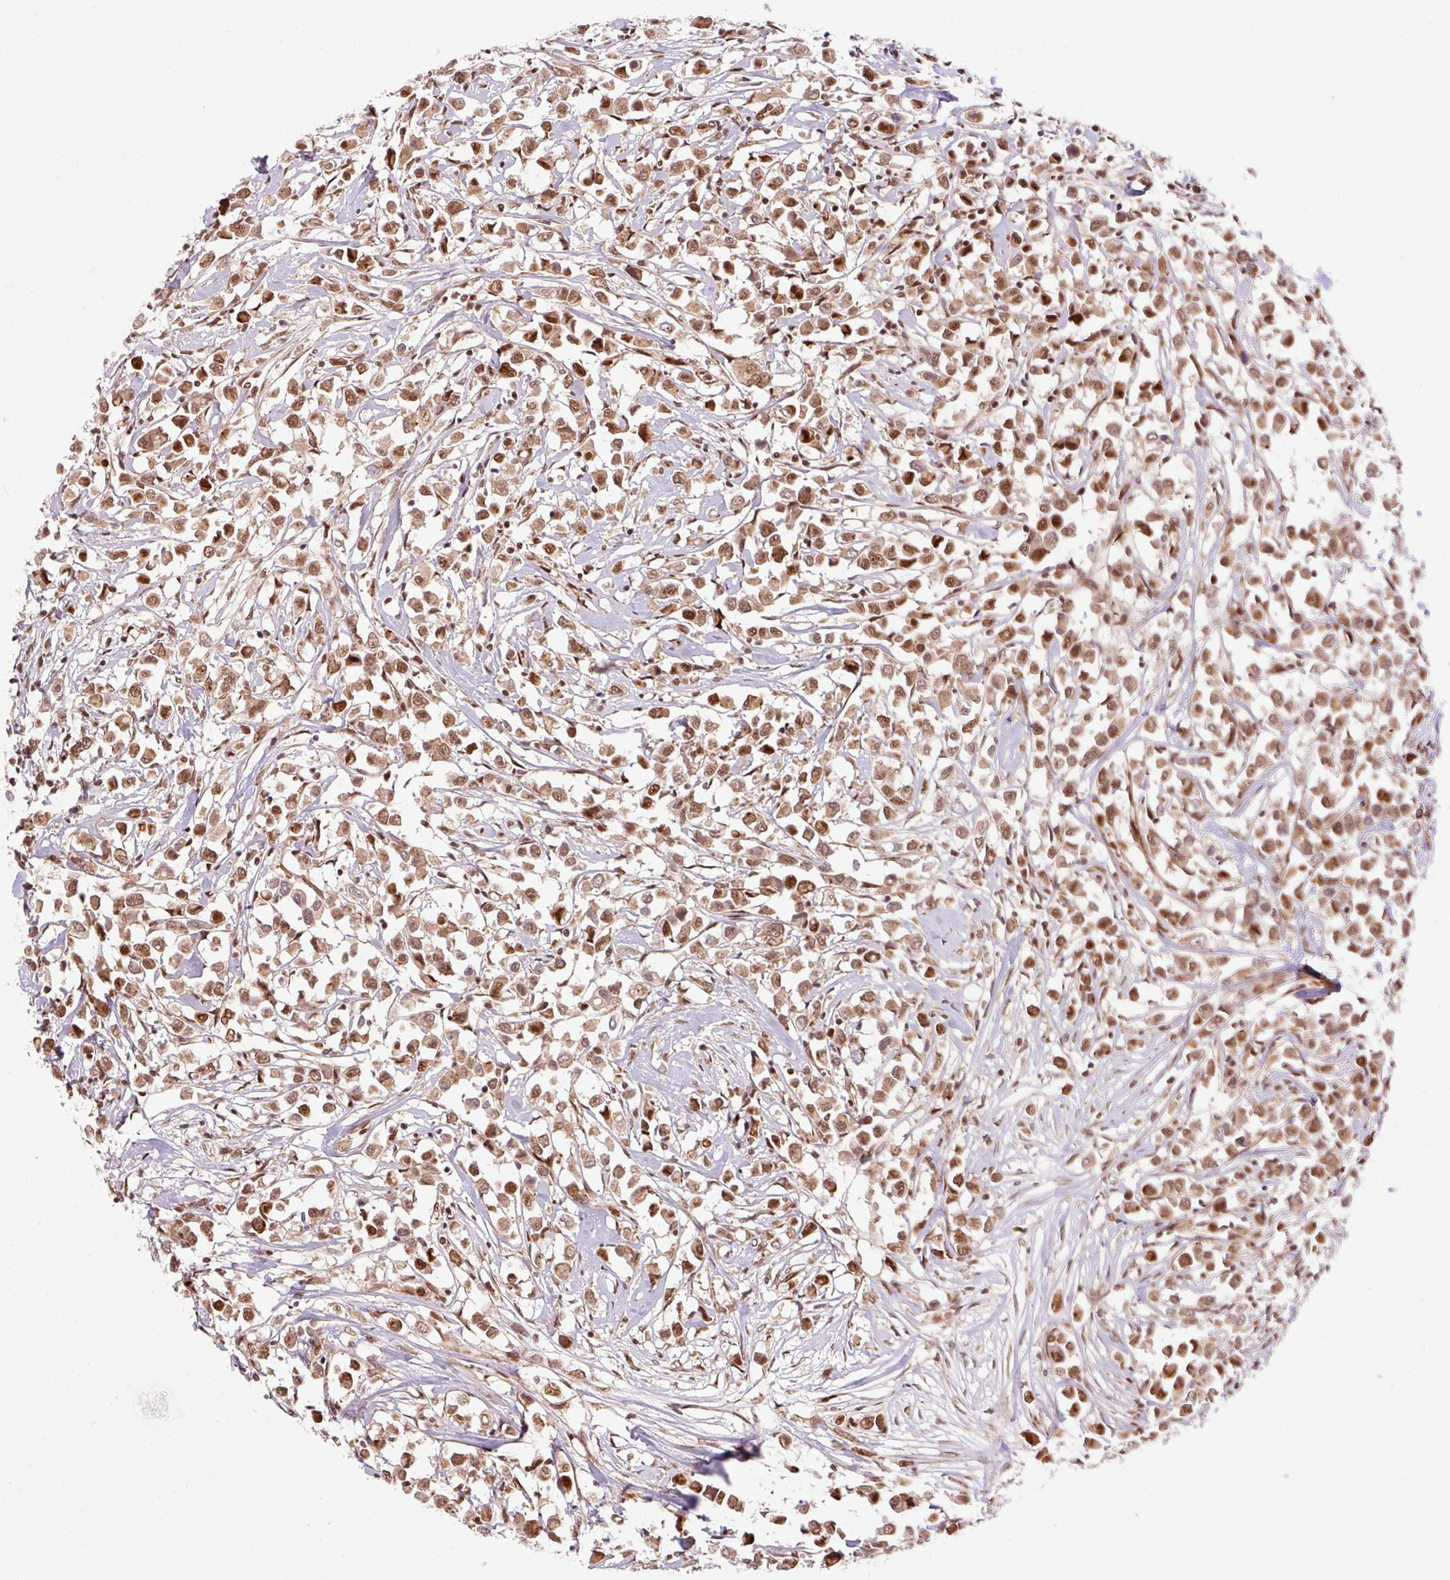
{"staining": {"intensity": "moderate", "quantity": ">75%", "location": "cytoplasmic/membranous,nuclear"}, "tissue": "breast cancer", "cell_type": "Tumor cells", "image_type": "cancer", "snomed": [{"axis": "morphology", "description": "Duct carcinoma"}, {"axis": "topography", "description": "Breast"}], "caption": "Protein staining of invasive ductal carcinoma (breast) tissue shows moderate cytoplasmic/membranous and nuclear staining in approximately >75% of tumor cells.", "gene": "MECOM", "patient": {"sex": "female", "age": 61}}